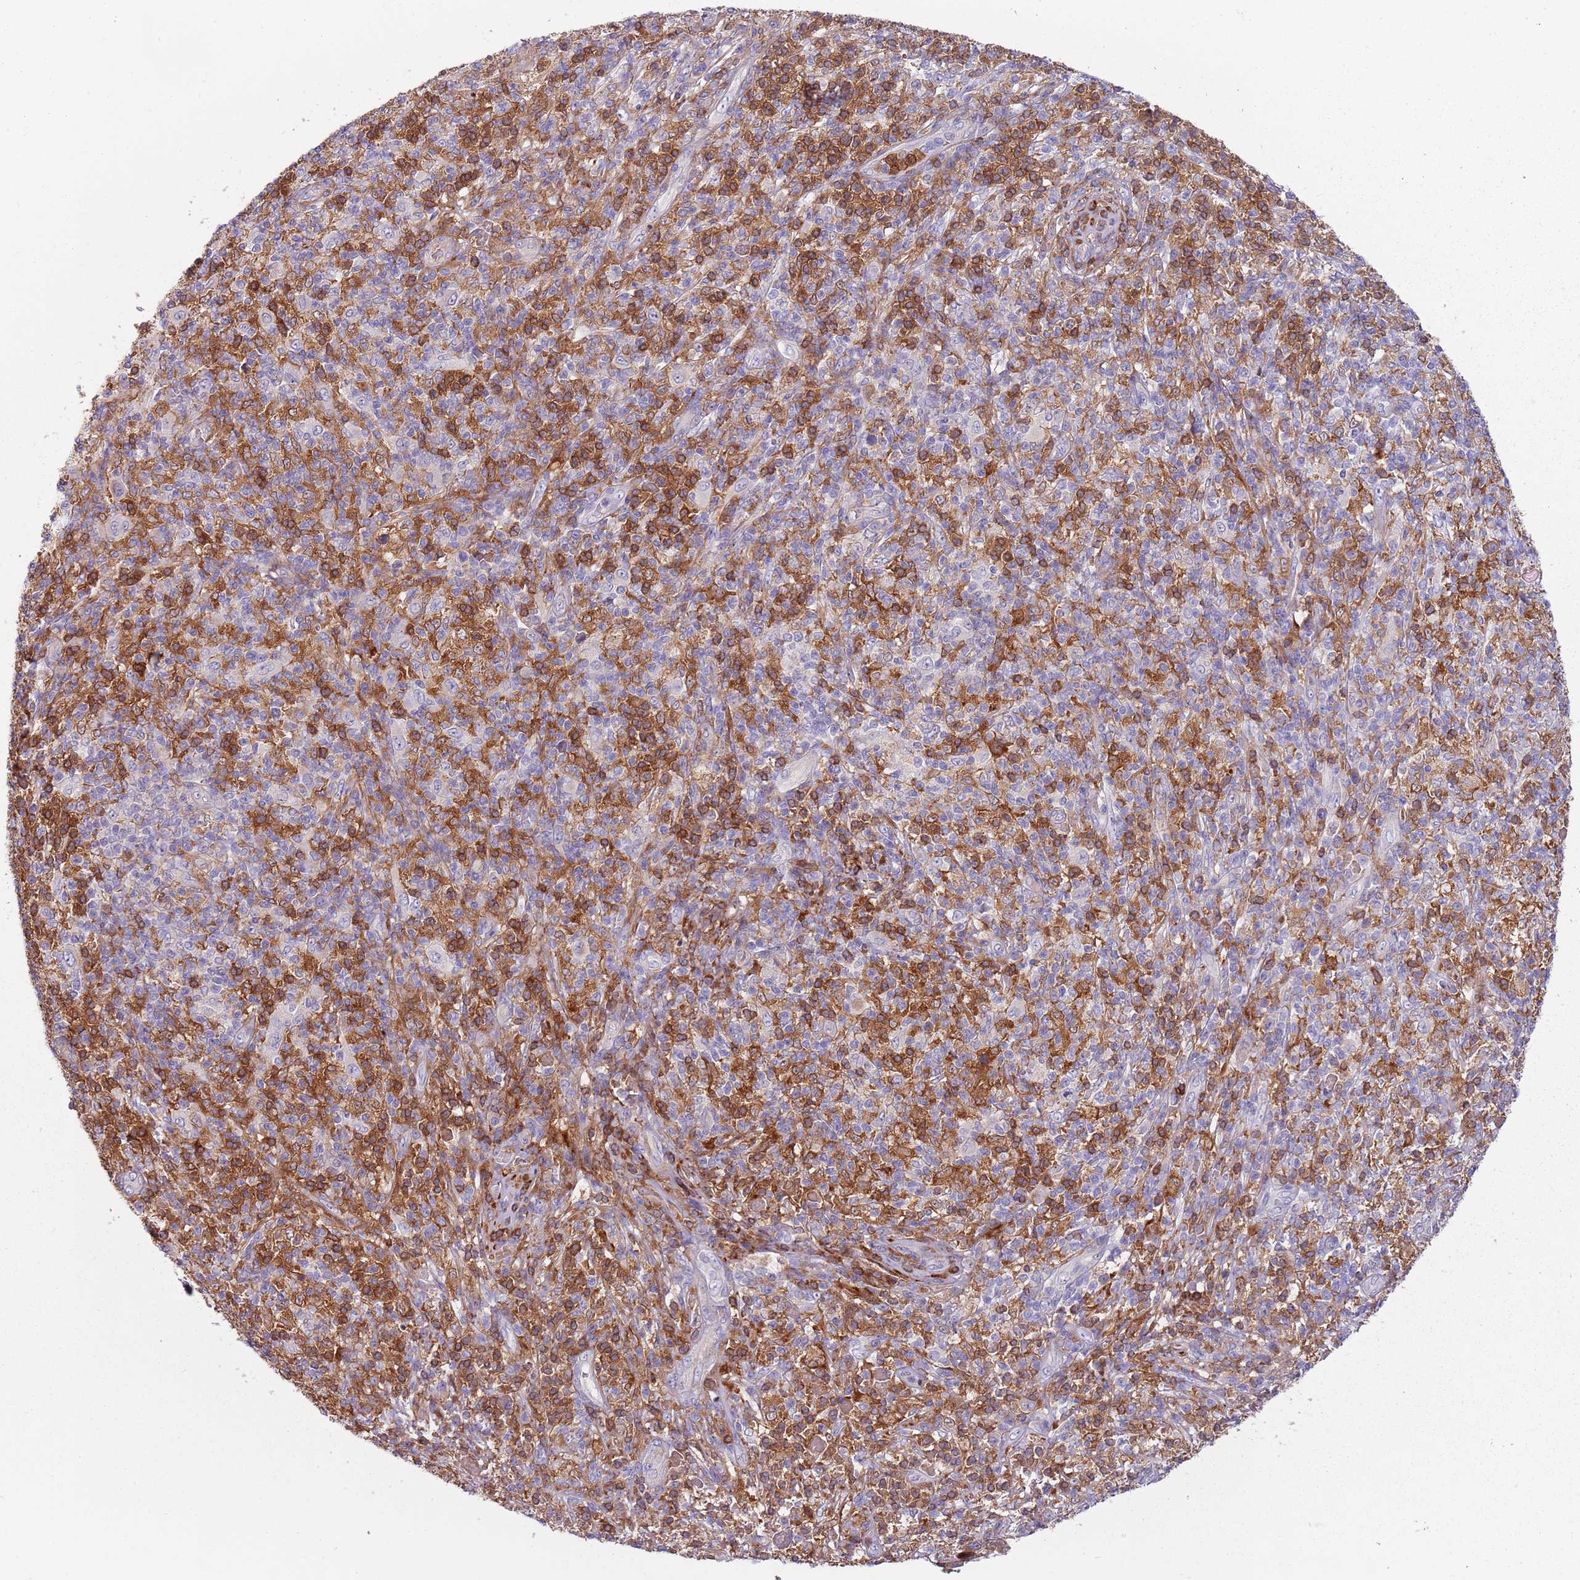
{"staining": {"intensity": "negative", "quantity": "none", "location": "none"}, "tissue": "melanoma", "cell_type": "Tumor cells", "image_type": "cancer", "snomed": [{"axis": "morphology", "description": "Malignant melanoma, NOS"}, {"axis": "topography", "description": "Skin"}], "caption": "High magnification brightfield microscopy of melanoma stained with DAB (3,3'-diaminobenzidine) (brown) and counterstained with hematoxylin (blue): tumor cells show no significant expression. Brightfield microscopy of immunohistochemistry (IHC) stained with DAB (brown) and hematoxylin (blue), captured at high magnification.", "gene": "NADK", "patient": {"sex": "male", "age": 66}}